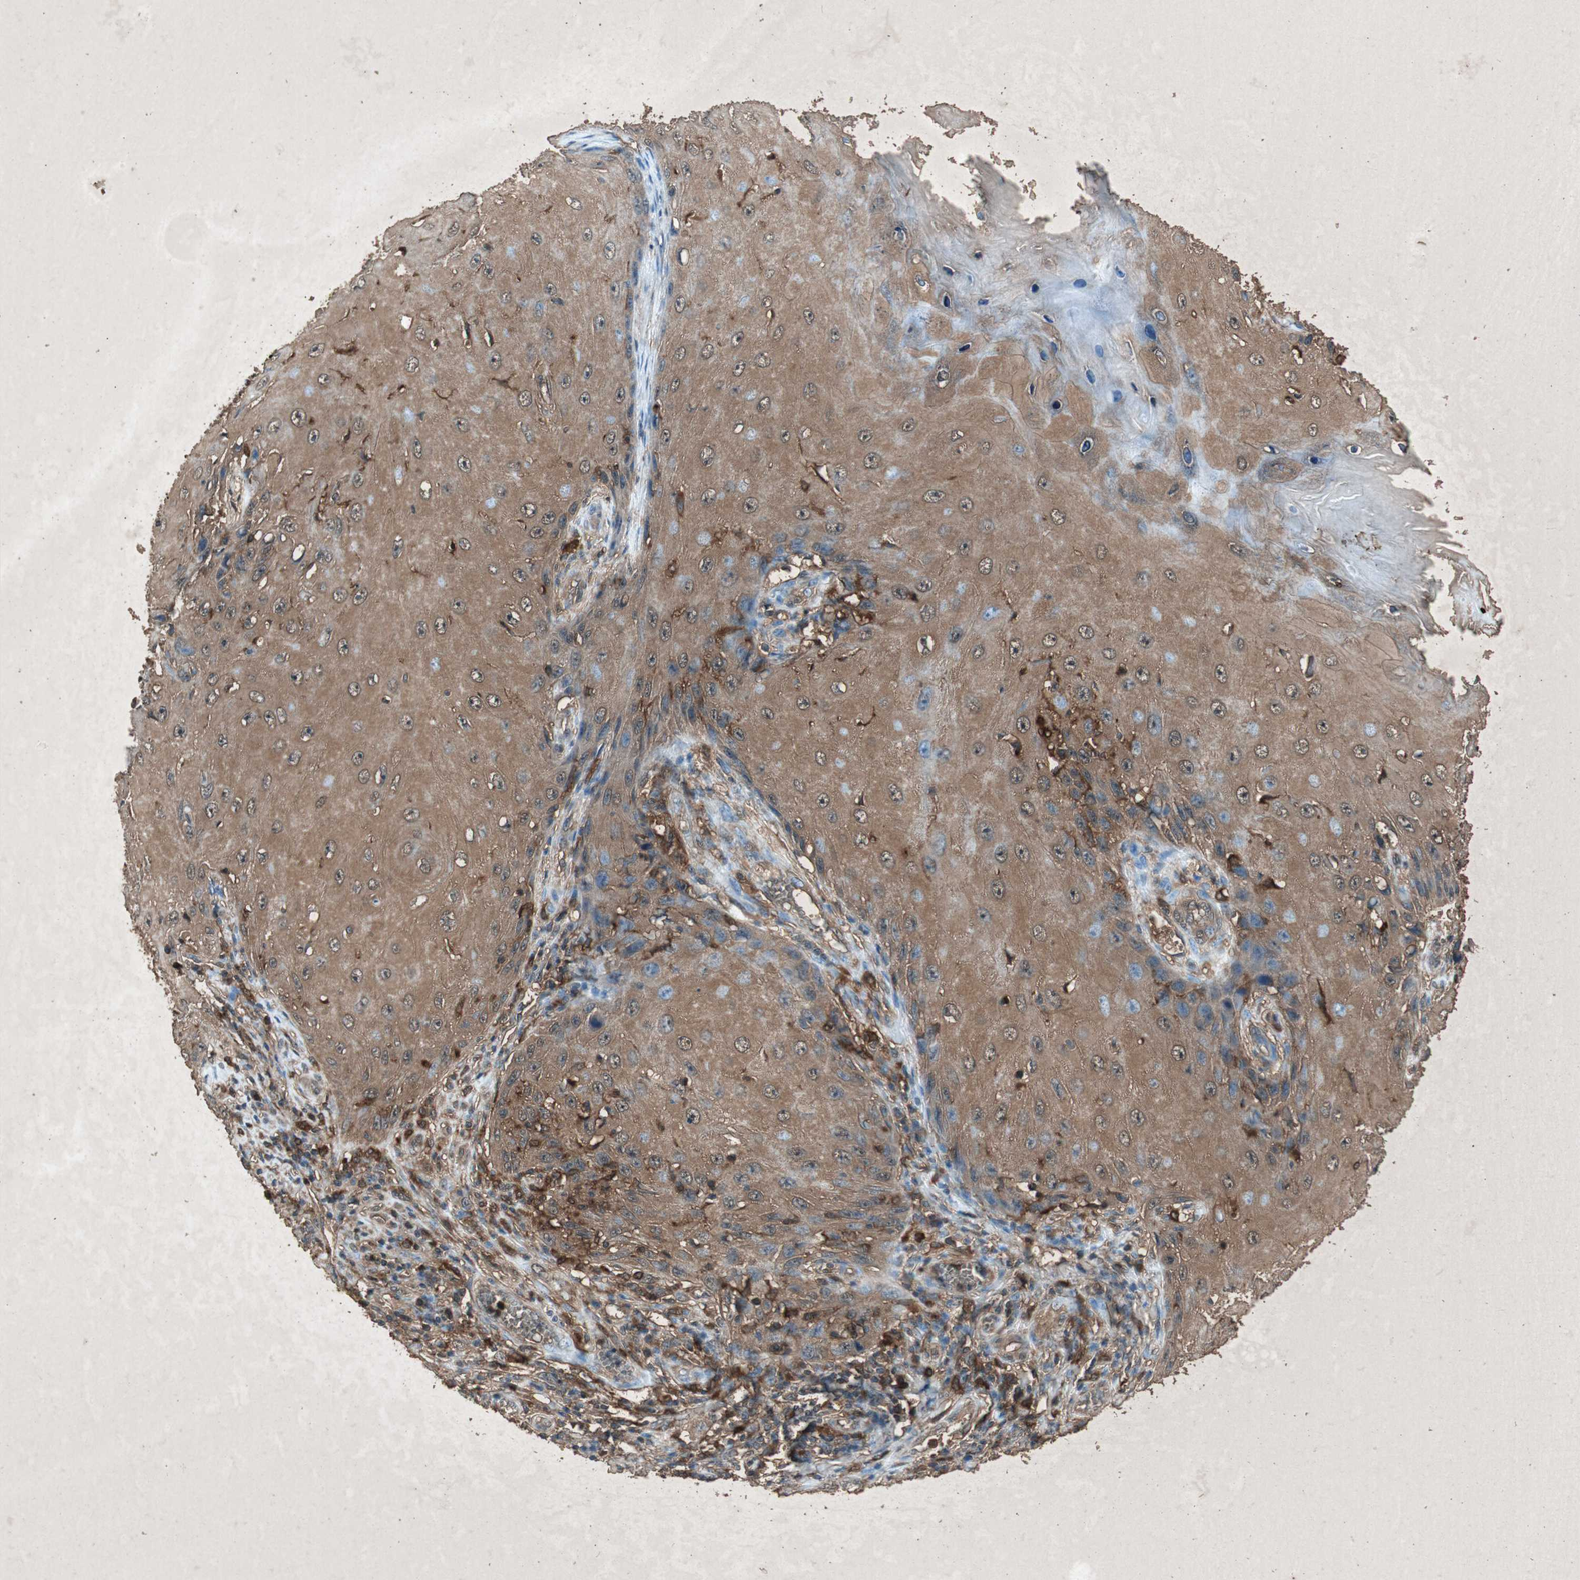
{"staining": {"intensity": "weak", "quantity": ">75%", "location": "cytoplasmic/membranous"}, "tissue": "skin cancer", "cell_type": "Tumor cells", "image_type": "cancer", "snomed": [{"axis": "morphology", "description": "Squamous cell carcinoma, NOS"}, {"axis": "topography", "description": "Skin"}], "caption": "This image demonstrates skin squamous cell carcinoma stained with immunohistochemistry (IHC) to label a protein in brown. The cytoplasmic/membranous of tumor cells show weak positivity for the protein. Nuclei are counter-stained blue.", "gene": "TYROBP", "patient": {"sex": "female", "age": 73}}